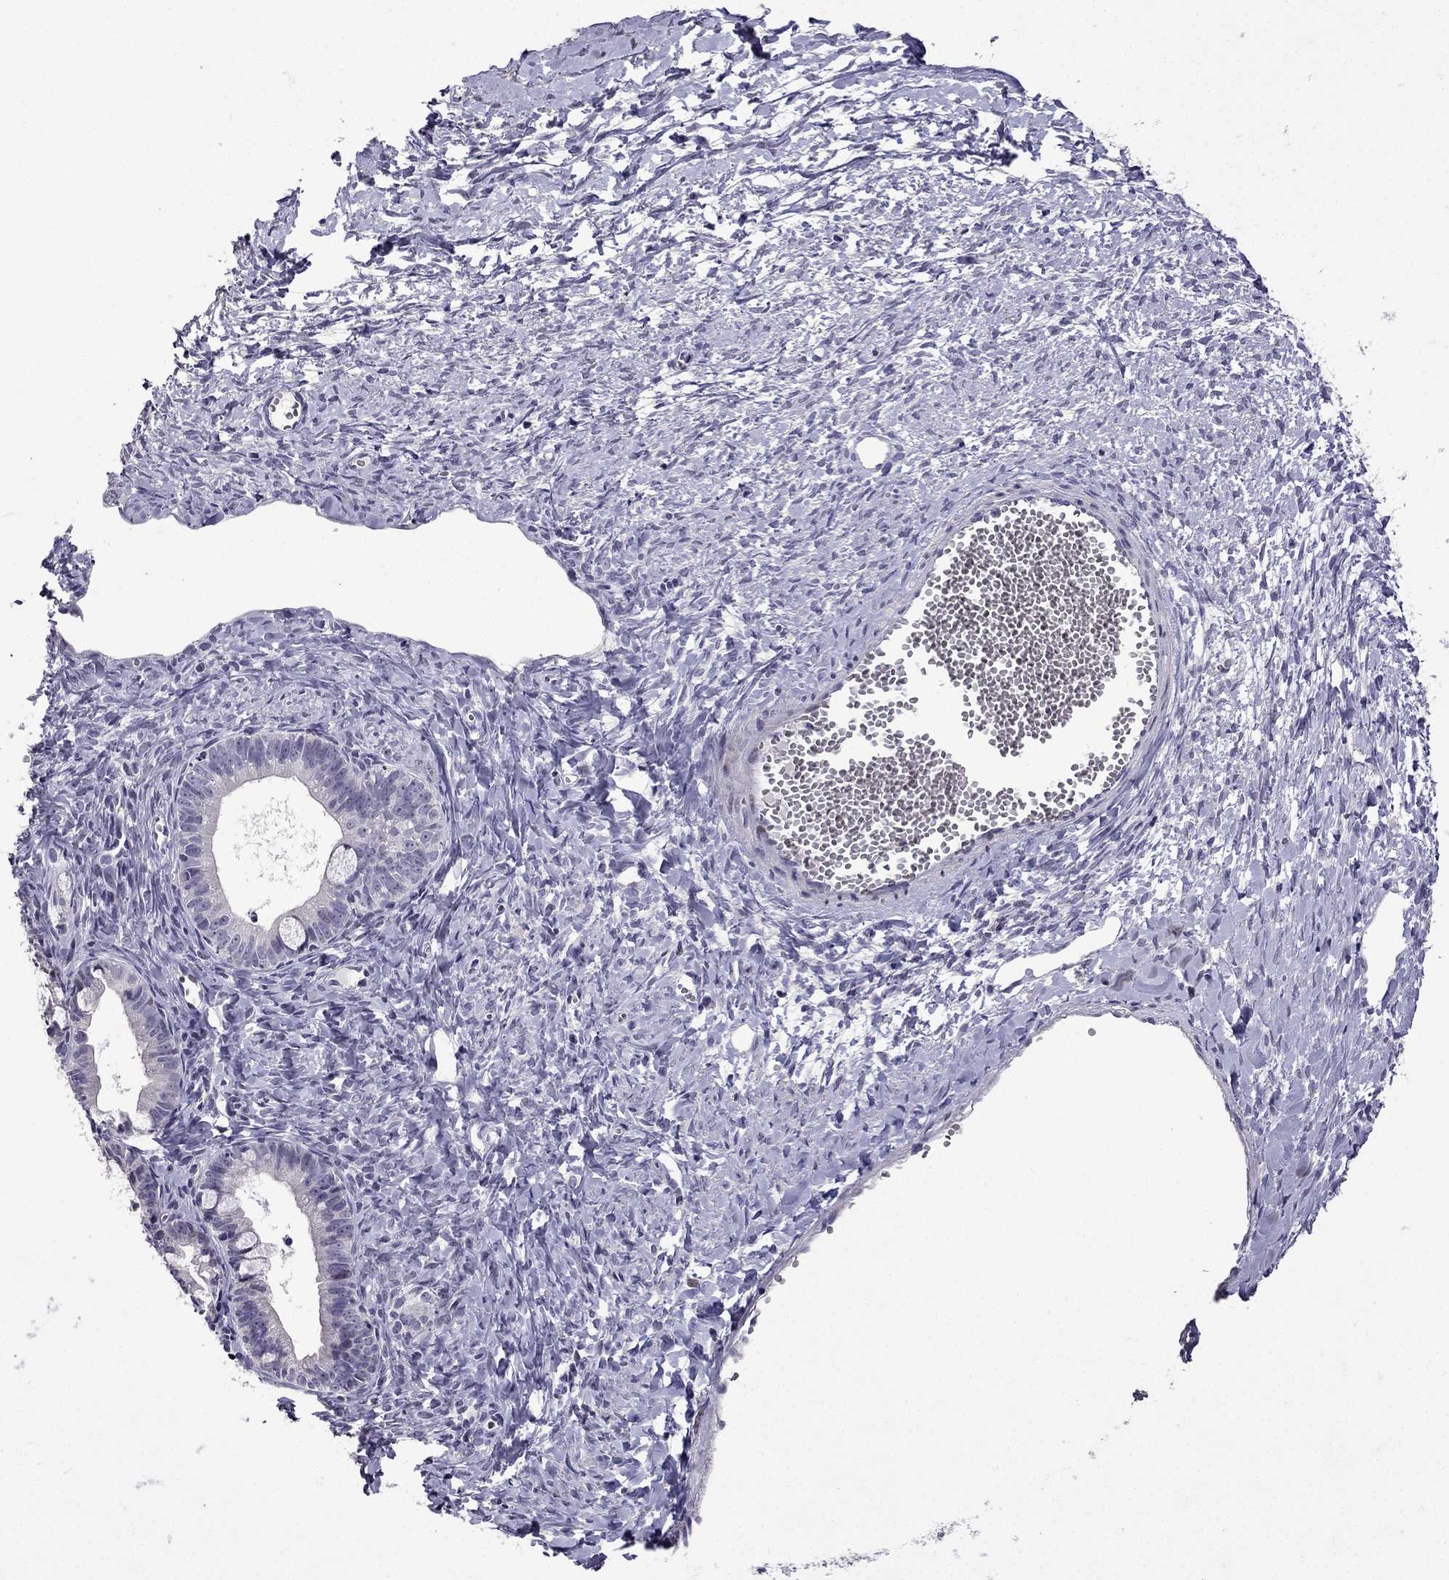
{"staining": {"intensity": "negative", "quantity": "none", "location": "none"}, "tissue": "ovarian cancer", "cell_type": "Tumor cells", "image_type": "cancer", "snomed": [{"axis": "morphology", "description": "Cystadenocarcinoma, mucinous, NOS"}, {"axis": "topography", "description": "Ovary"}], "caption": "A high-resolution image shows IHC staining of ovarian cancer, which reveals no significant staining in tumor cells.", "gene": "TTN", "patient": {"sex": "female", "age": 63}}